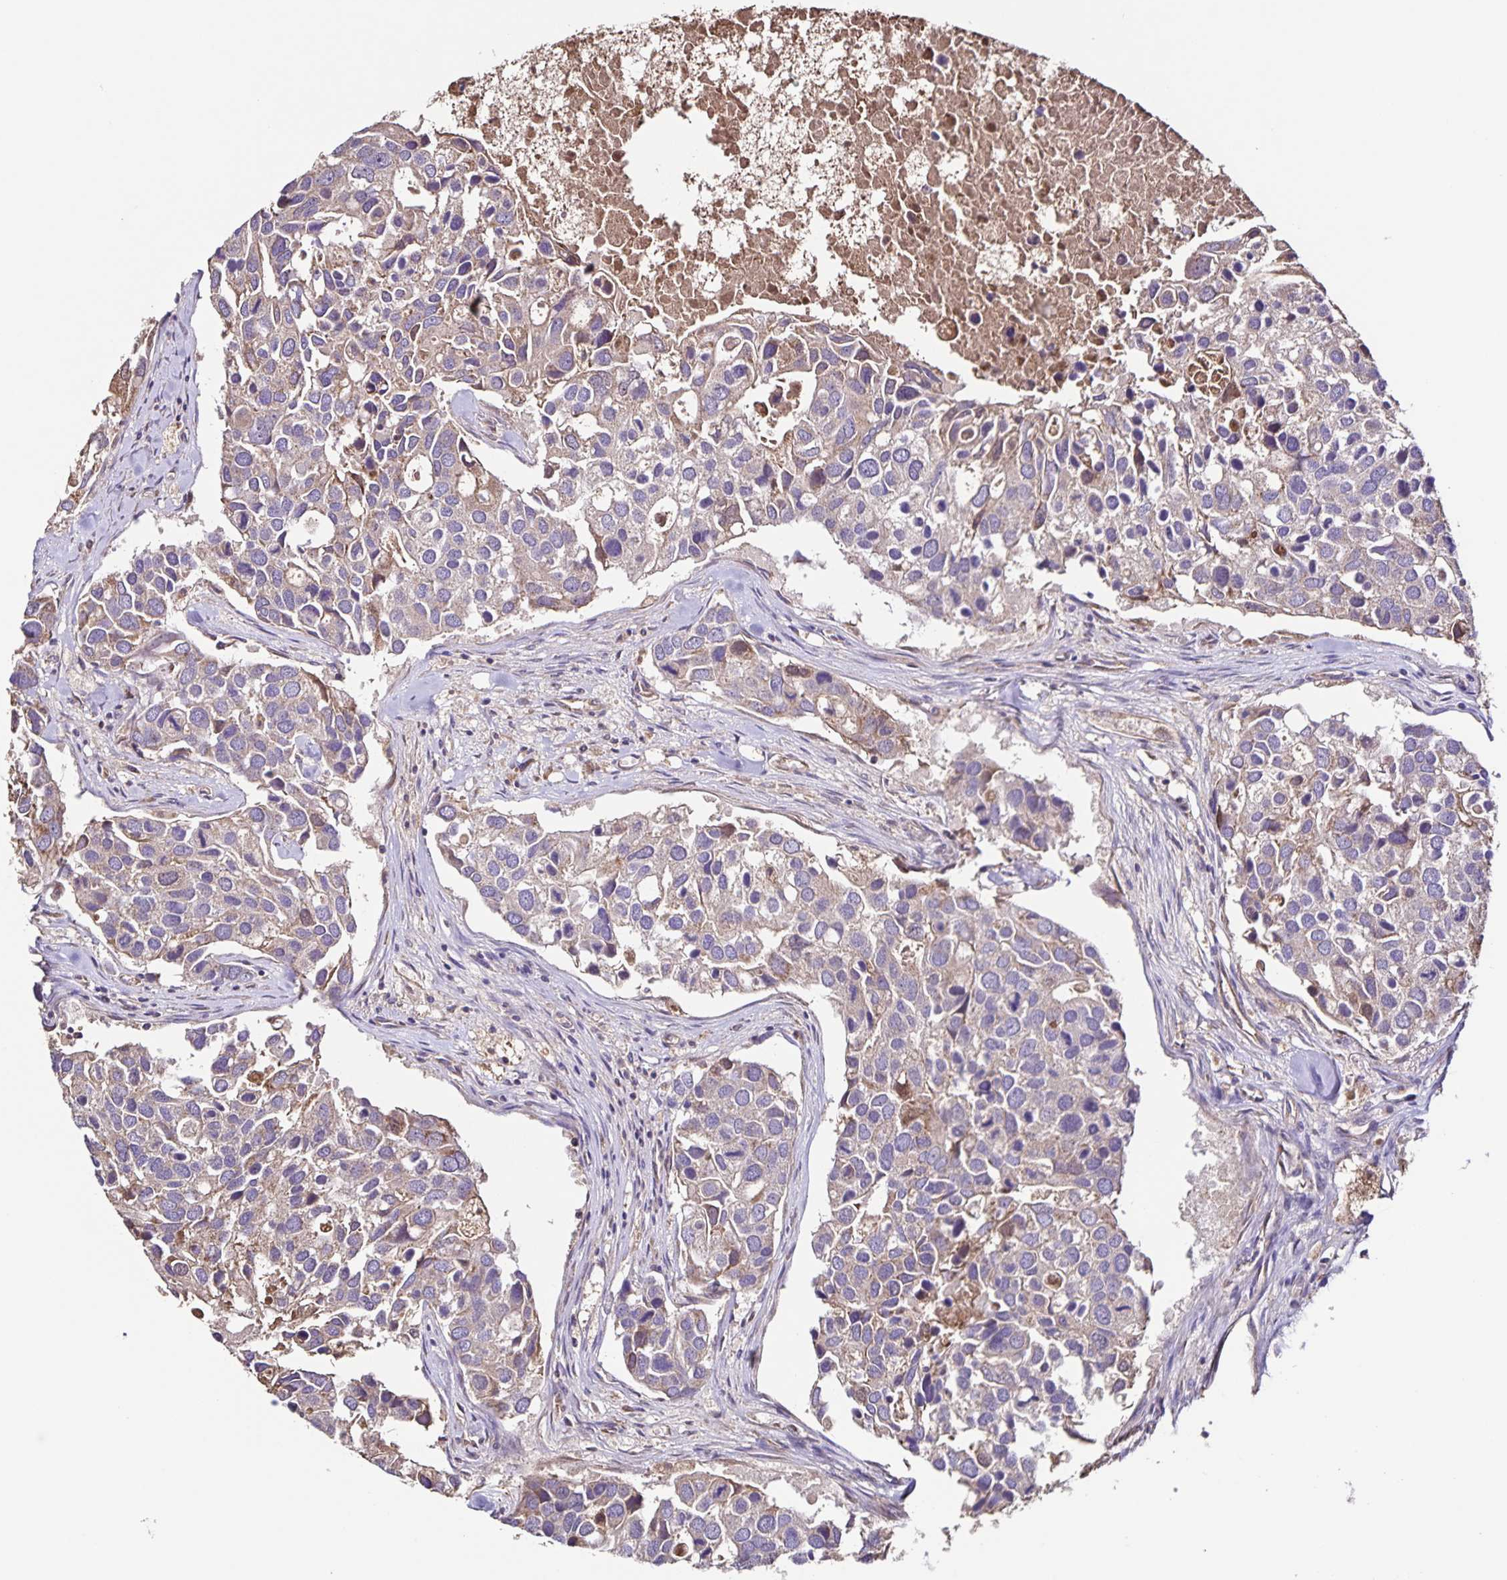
{"staining": {"intensity": "weak", "quantity": "<25%", "location": "cytoplasmic/membranous"}, "tissue": "breast cancer", "cell_type": "Tumor cells", "image_type": "cancer", "snomed": [{"axis": "morphology", "description": "Duct carcinoma"}, {"axis": "topography", "description": "Breast"}], "caption": "A micrograph of human invasive ductal carcinoma (breast) is negative for staining in tumor cells.", "gene": "MAN1A1", "patient": {"sex": "female", "age": 83}}